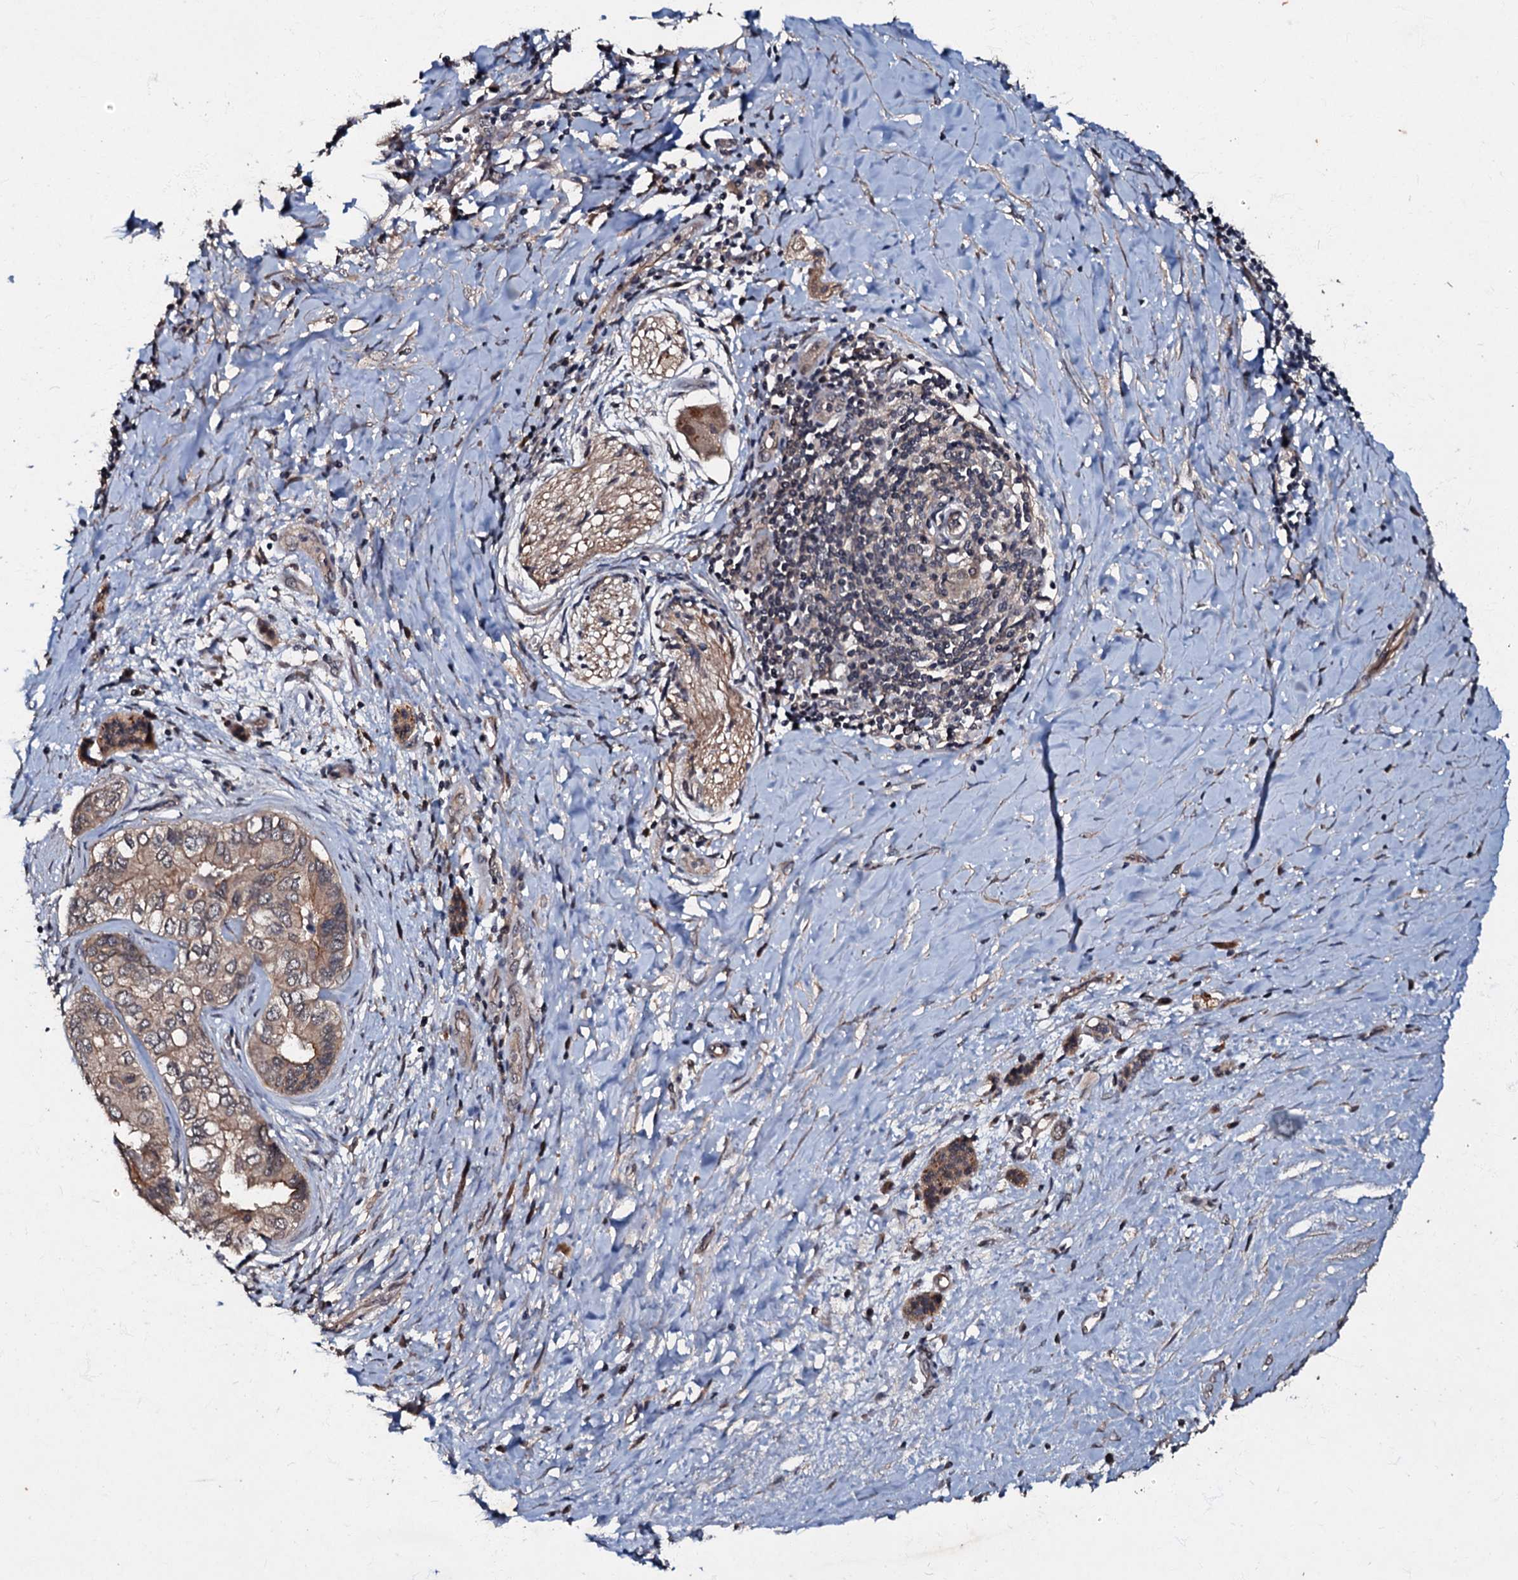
{"staining": {"intensity": "weak", "quantity": "25%-75%", "location": "cytoplasmic/membranous"}, "tissue": "pancreatic cancer", "cell_type": "Tumor cells", "image_type": "cancer", "snomed": [{"axis": "morphology", "description": "Adenocarcinoma, NOS"}, {"axis": "topography", "description": "Pancreas"}], "caption": "Adenocarcinoma (pancreatic) stained for a protein shows weak cytoplasmic/membranous positivity in tumor cells.", "gene": "MANSC4", "patient": {"sex": "male", "age": 51}}